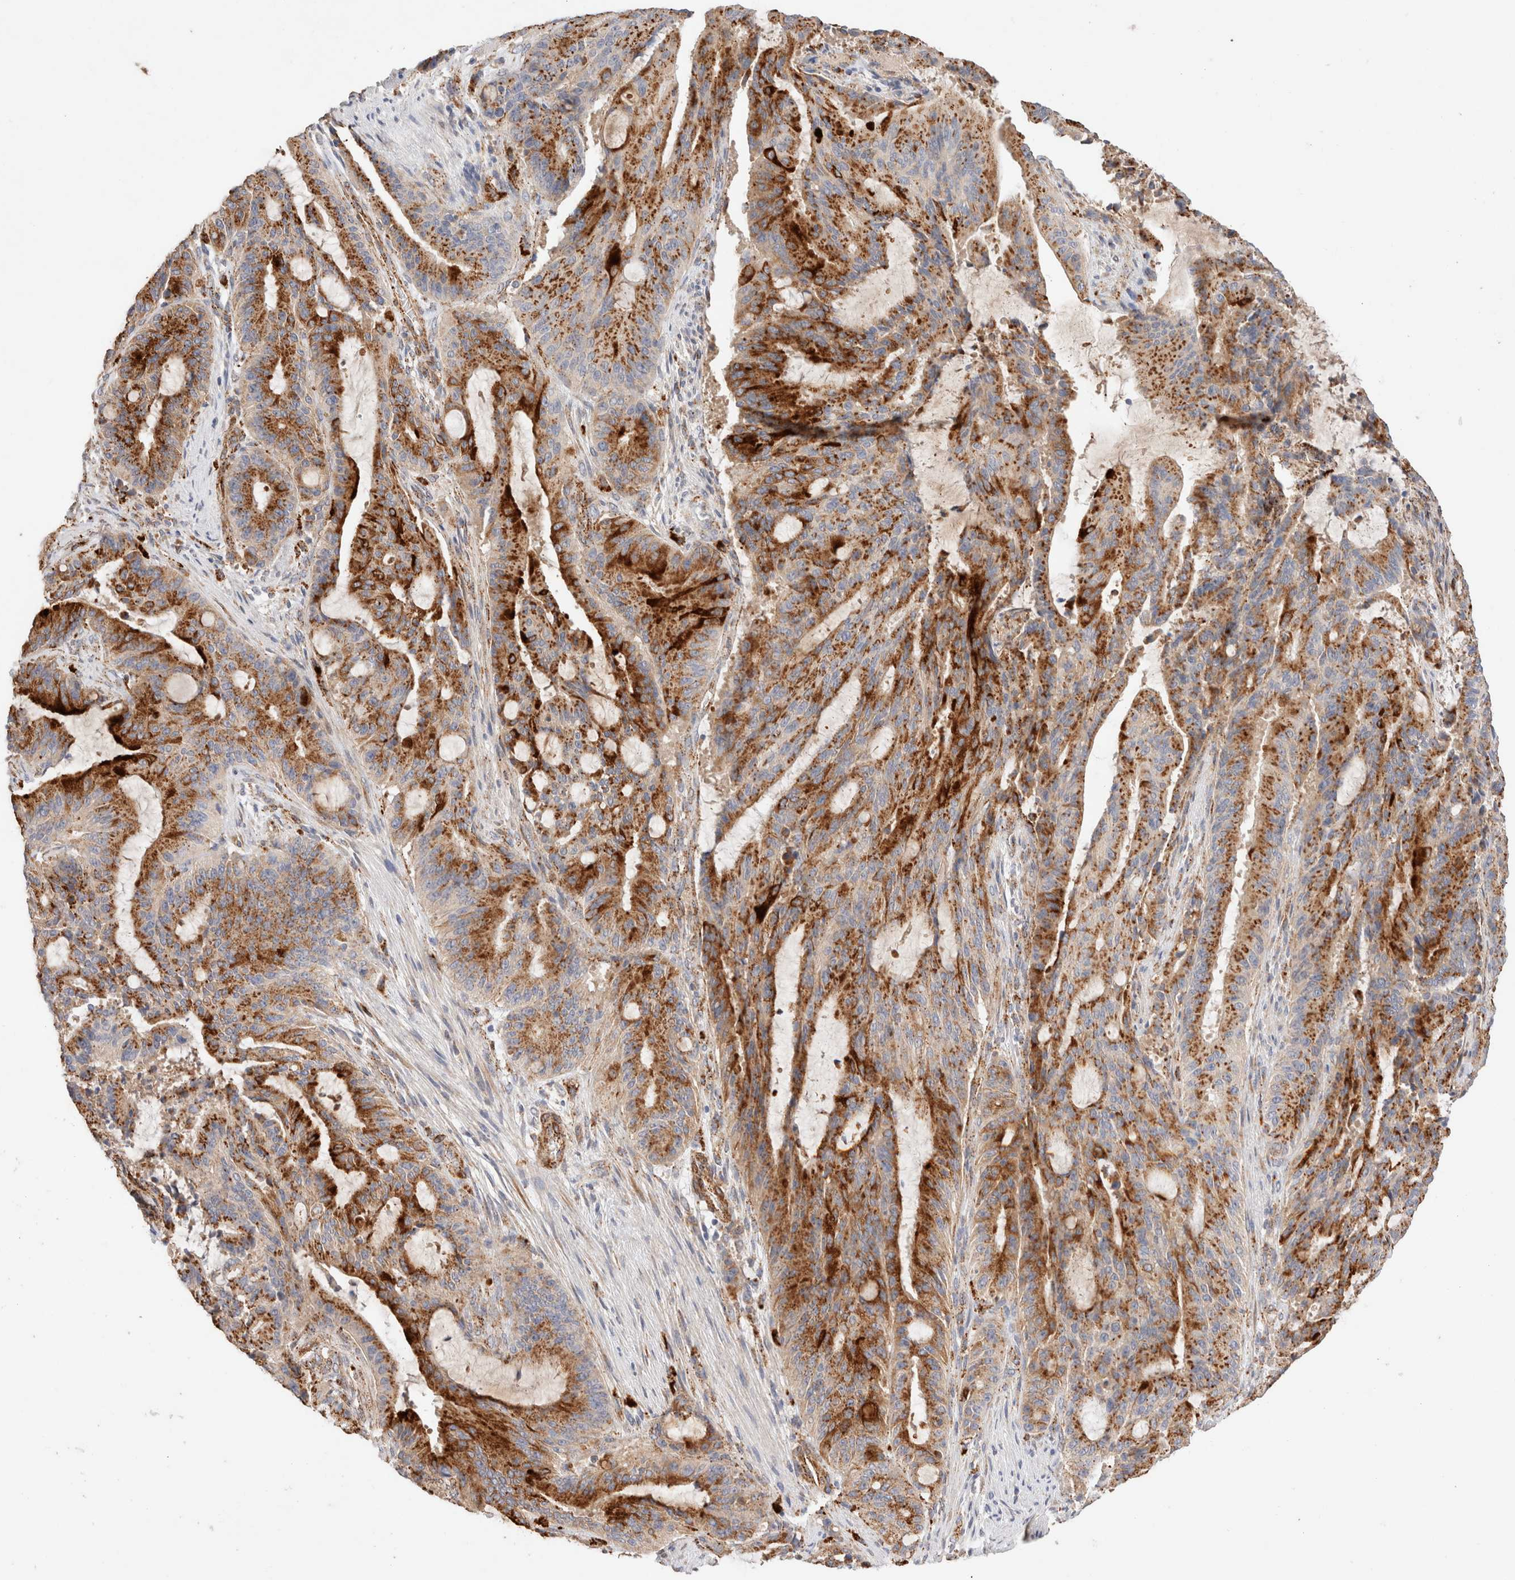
{"staining": {"intensity": "strong", "quantity": ">75%", "location": "cytoplasmic/membranous"}, "tissue": "liver cancer", "cell_type": "Tumor cells", "image_type": "cancer", "snomed": [{"axis": "morphology", "description": "Normal tissue, NOS"}, {"axis": "morphology", "description": "Cholangiocarcinoma"}, {"axis": "topography", "description": "Liver"}, {"axis": "topography", "description": "Peripheral nerve tissue"}], "caption": "Brown immunohistochemical staining in human liver cancer displays strong cytoplasmic/membranous staining in about >75% of tumor cells. (DAB IHC, brown staining for protein, blue staining for nuclei).", "gene": "RABEPK", "patient": {"sex": "female", "age": 73}}